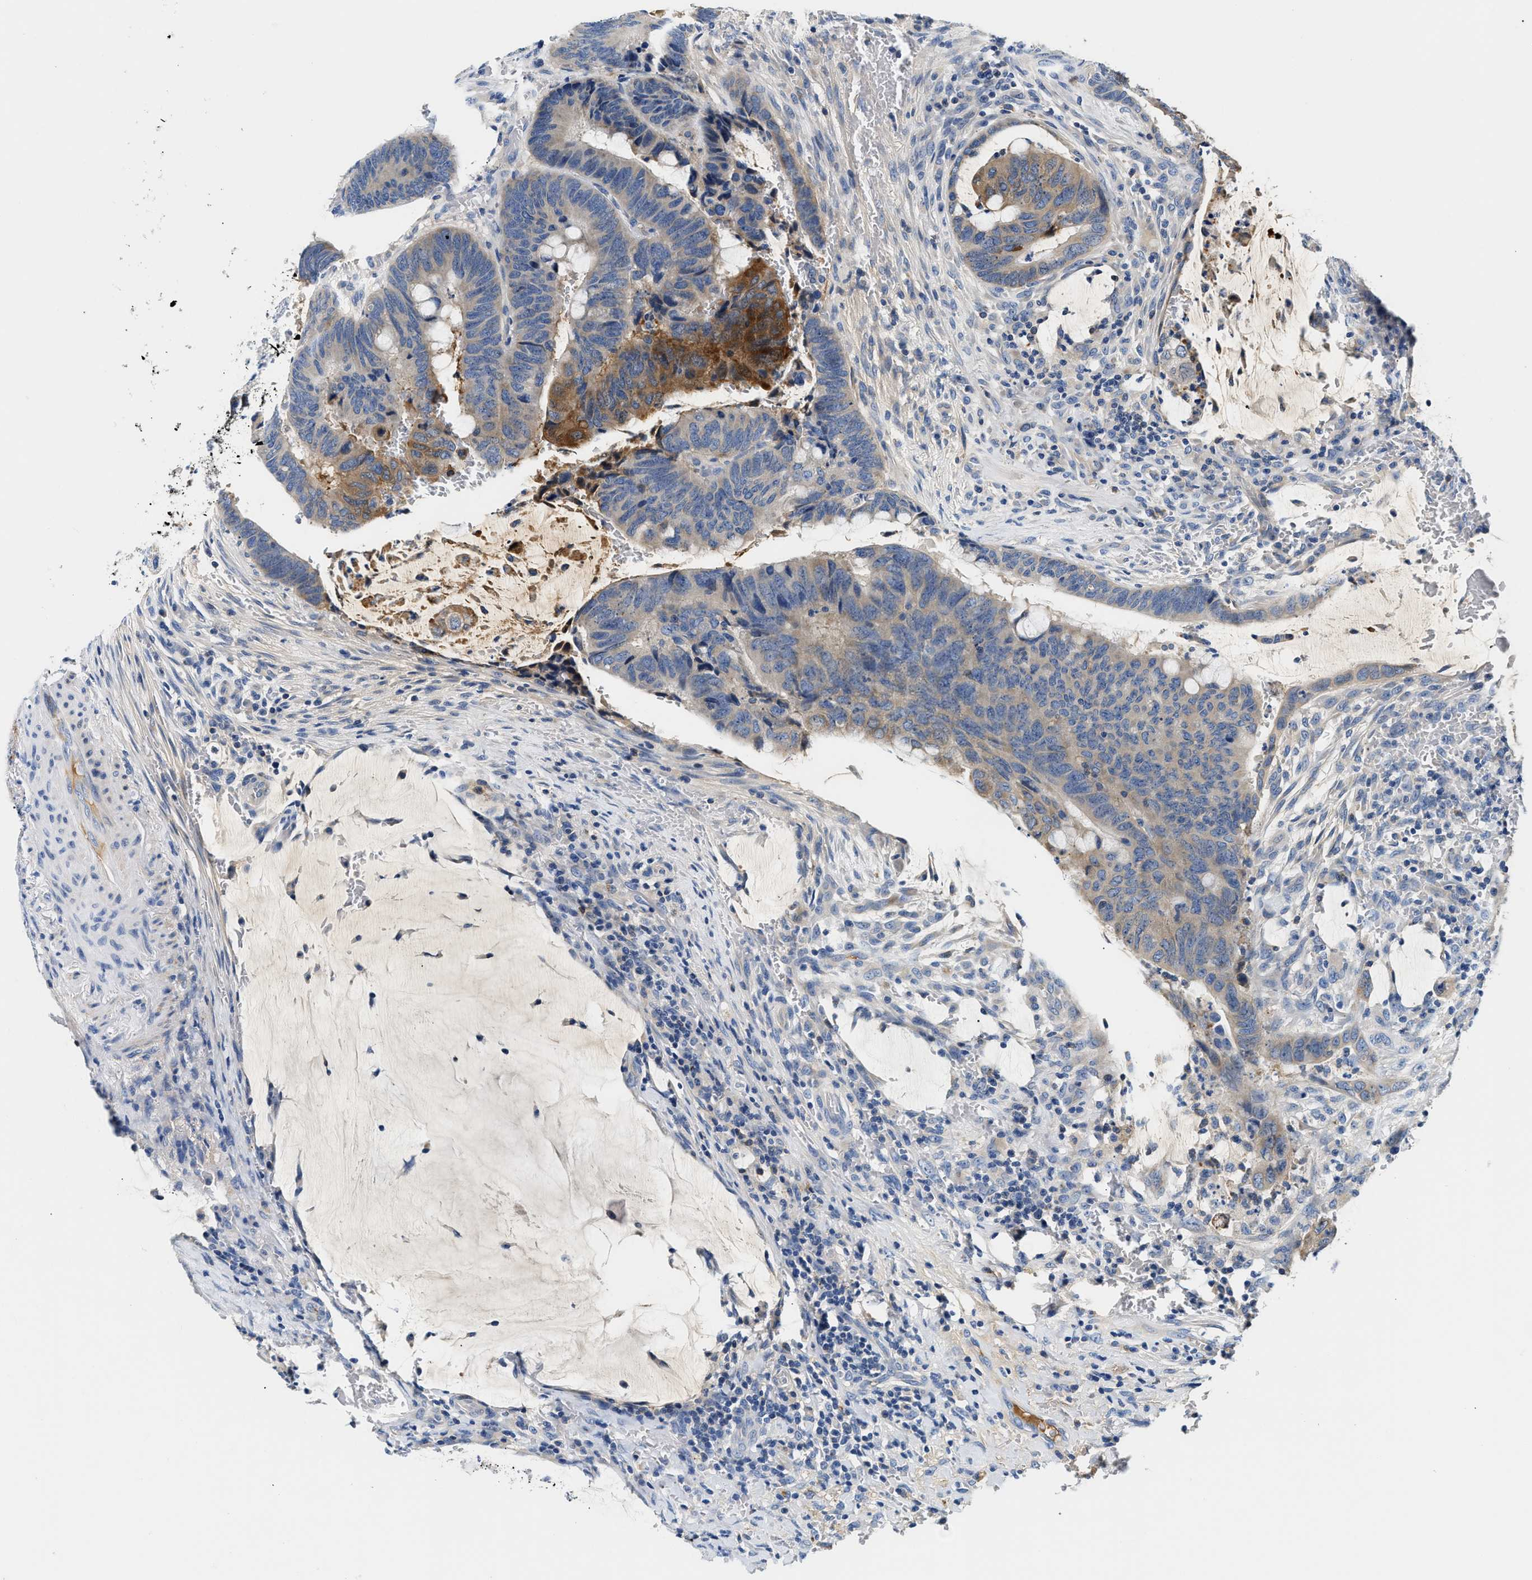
{"staining": {"intensity": "strong", "quantity": "<25%", "location": "cytoplasmic/membranous"}, "tissue": "colorectal cancer", "cell_type": "Tumor cells", "image_type": "cancer", "snomed": [{"axis": "morphology", "description": "Normal tissue, NOS"}, {"axis": "morphology", "description": "Adenocarcinoma, NOS"}, {"axis": "topography", "description": "Rectum"}, {"axis": "topography", "description": "Peripheral nerve tissue"}], "caption": "This micrograph displays immunohistochemistry staining of colorectal cancer, with medium strong cytoplasmic/membranous expression in about <25% of tumor cells.", "gene": "TUT7", "patient": {"sex": "male", "age": 92}}